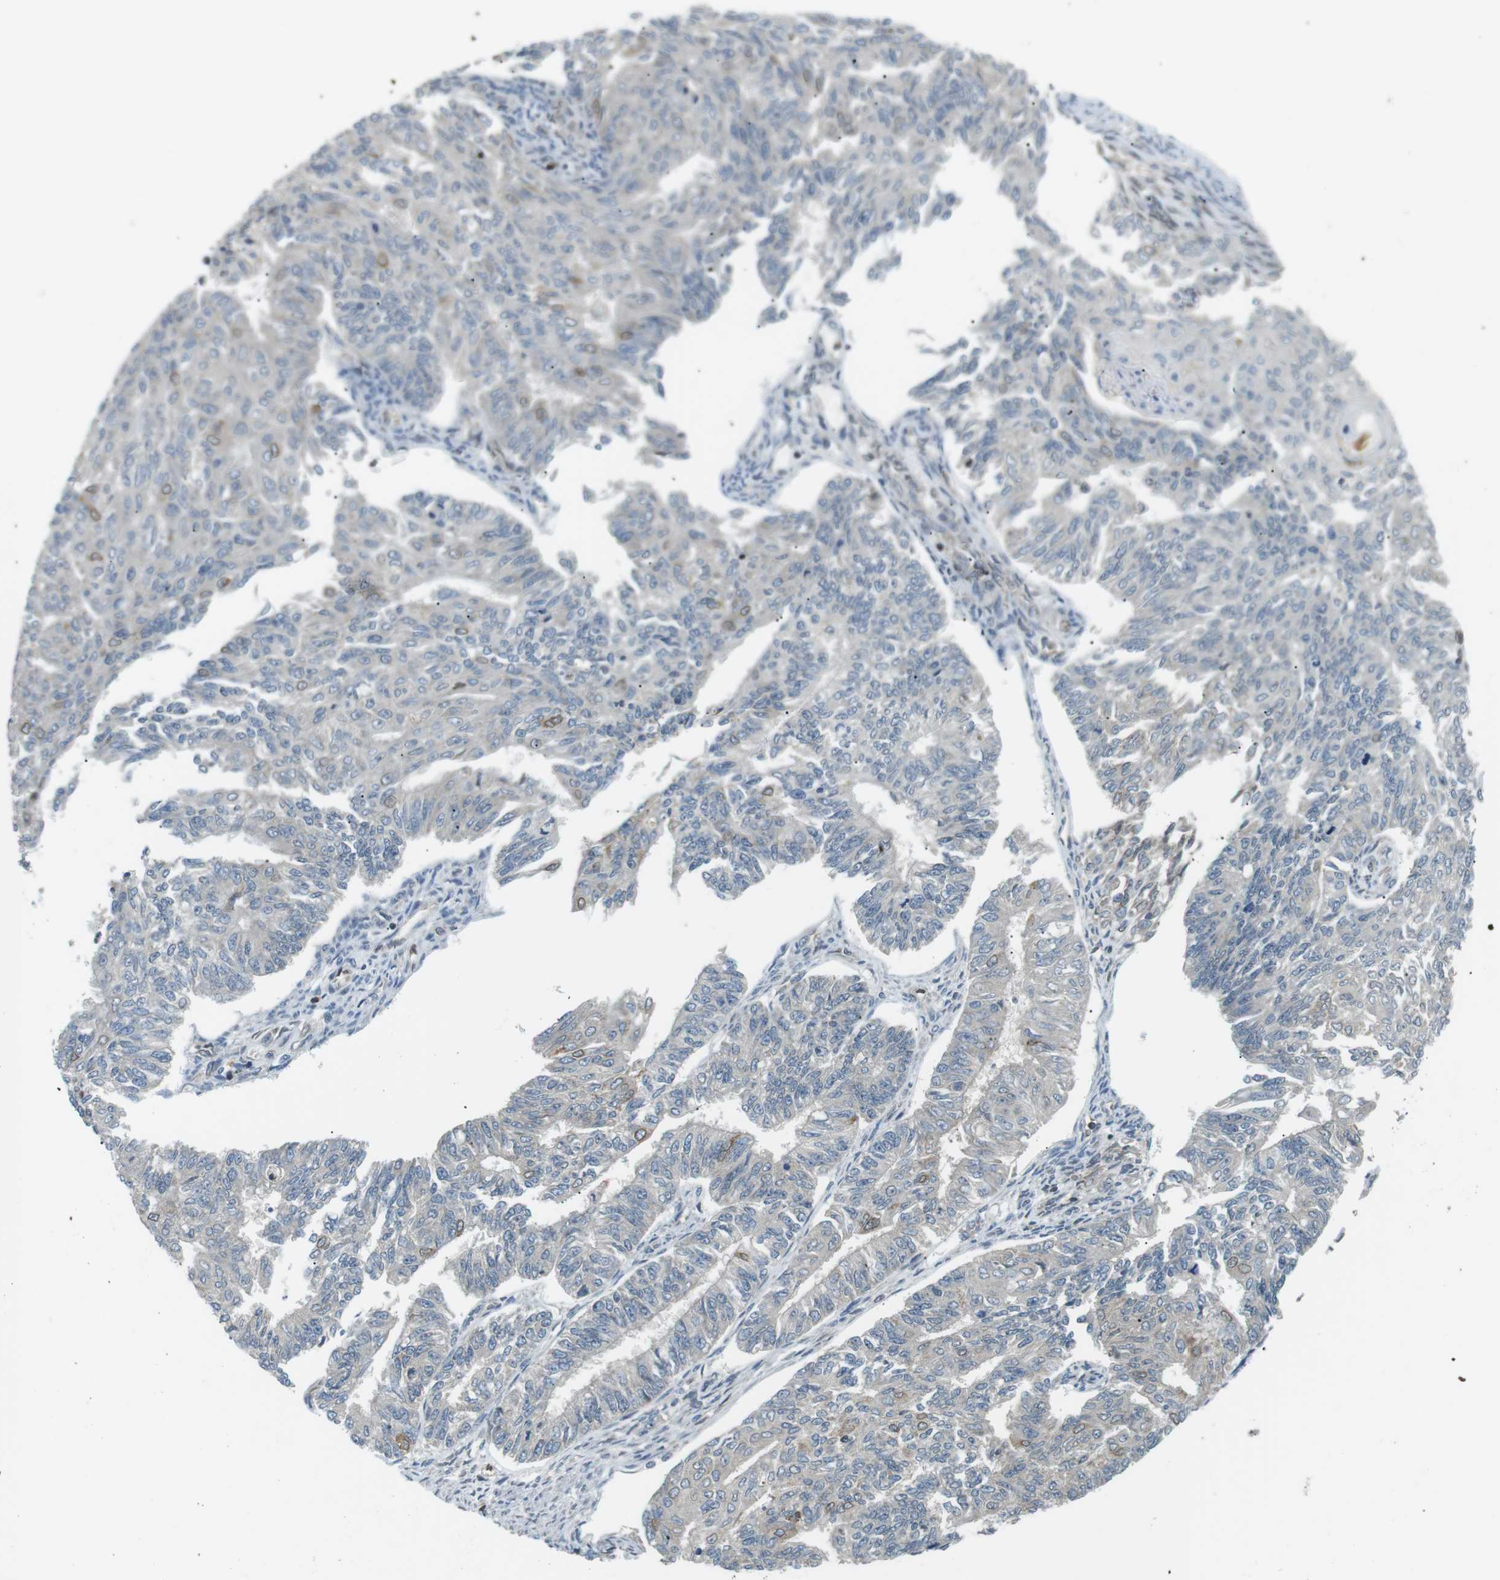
{"staining": {"intensity": "negative", "quantity": "none", "location": "none"}, "tissue": "endometrial cancer", "cell_type": "Tumor cells", "image_type": "cancer", "snomed": [{"axis": "morphology", "description": "Adenocarcinoma, NOS"}, {"axis": "topography", "description": "Endometrium"}], "caption": "Tumor cells are negative for brown protein staining in endometrial cancer. Nuclei are stained in blue.", "gene": "TMX4", "patient": {"sex": "female", "age": 32}}